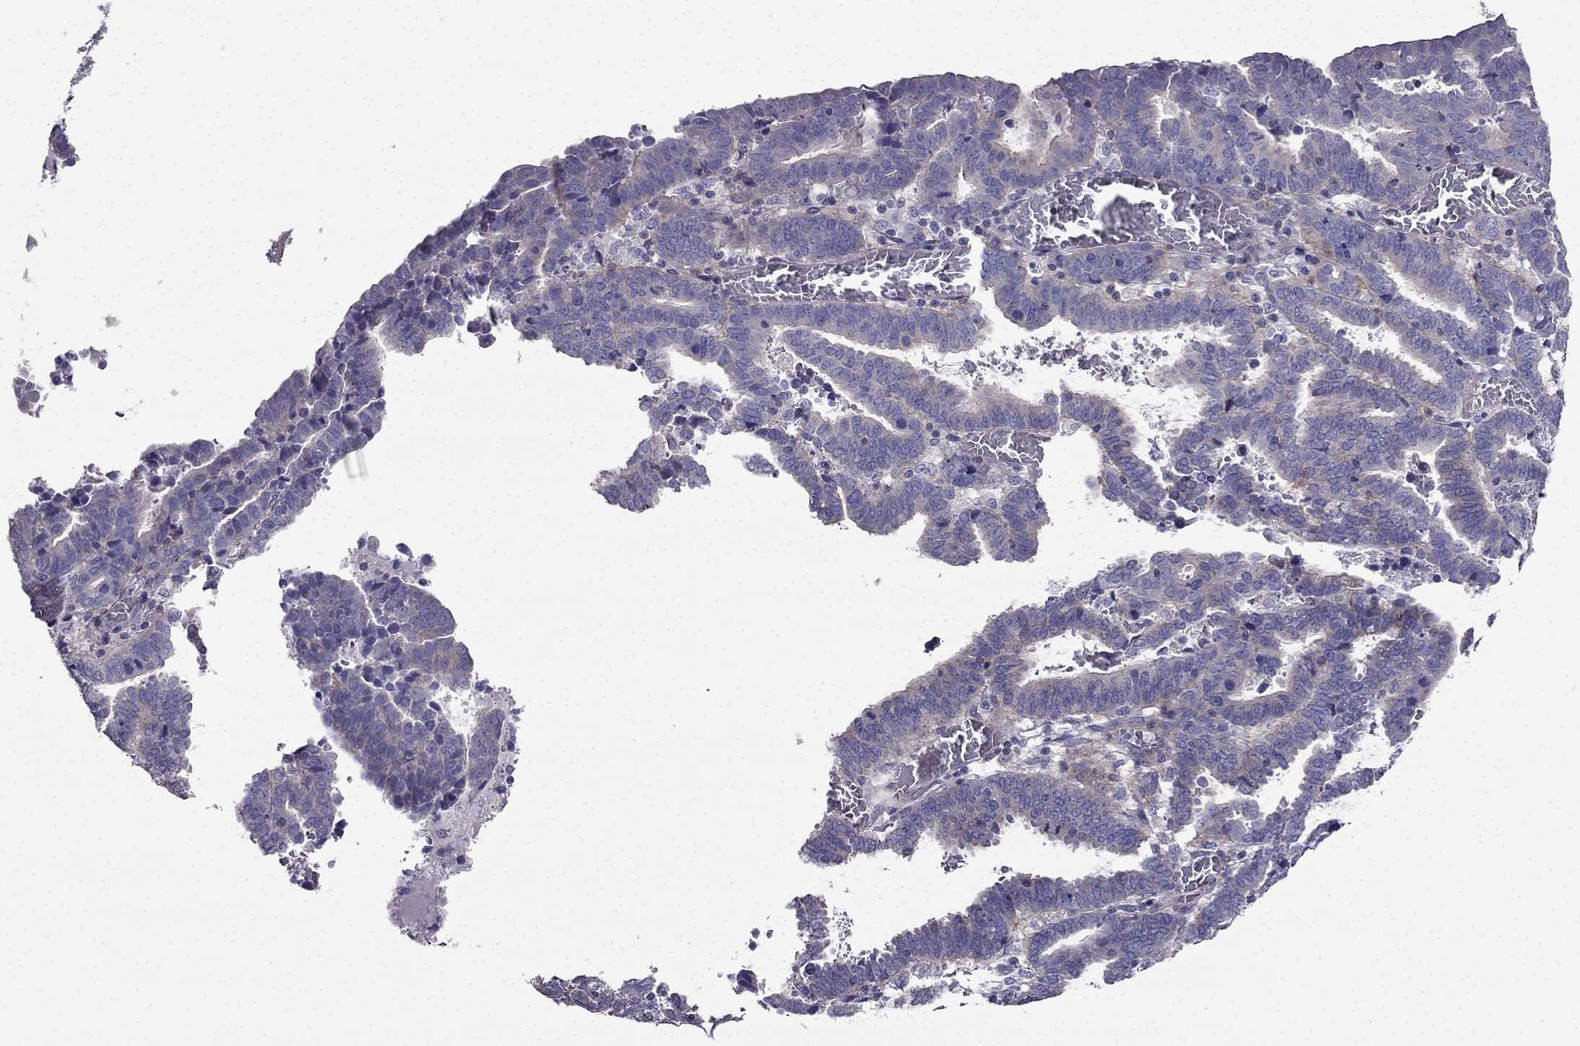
{"staining": {"intensity": "negative", "quantity": "none", "location": "none"}, "tissue": "endometrial cancer", "cell_type": "Tumor cells", "image_type": "cancer", "snomed": [{"axis": "morphology", "description": "Adenocarcinoma, NOS"}, {"axis": "topography", "description": "Uterus"}], "caption": "A histopathology image of endometrial adenocarcinoma stained for a protein exhibits no brown staining in tumor cells. (DAB immunohistochemistry, high magnification).", "gene": "AS3MT", "patient": {"sex": "female", "age": 83}}